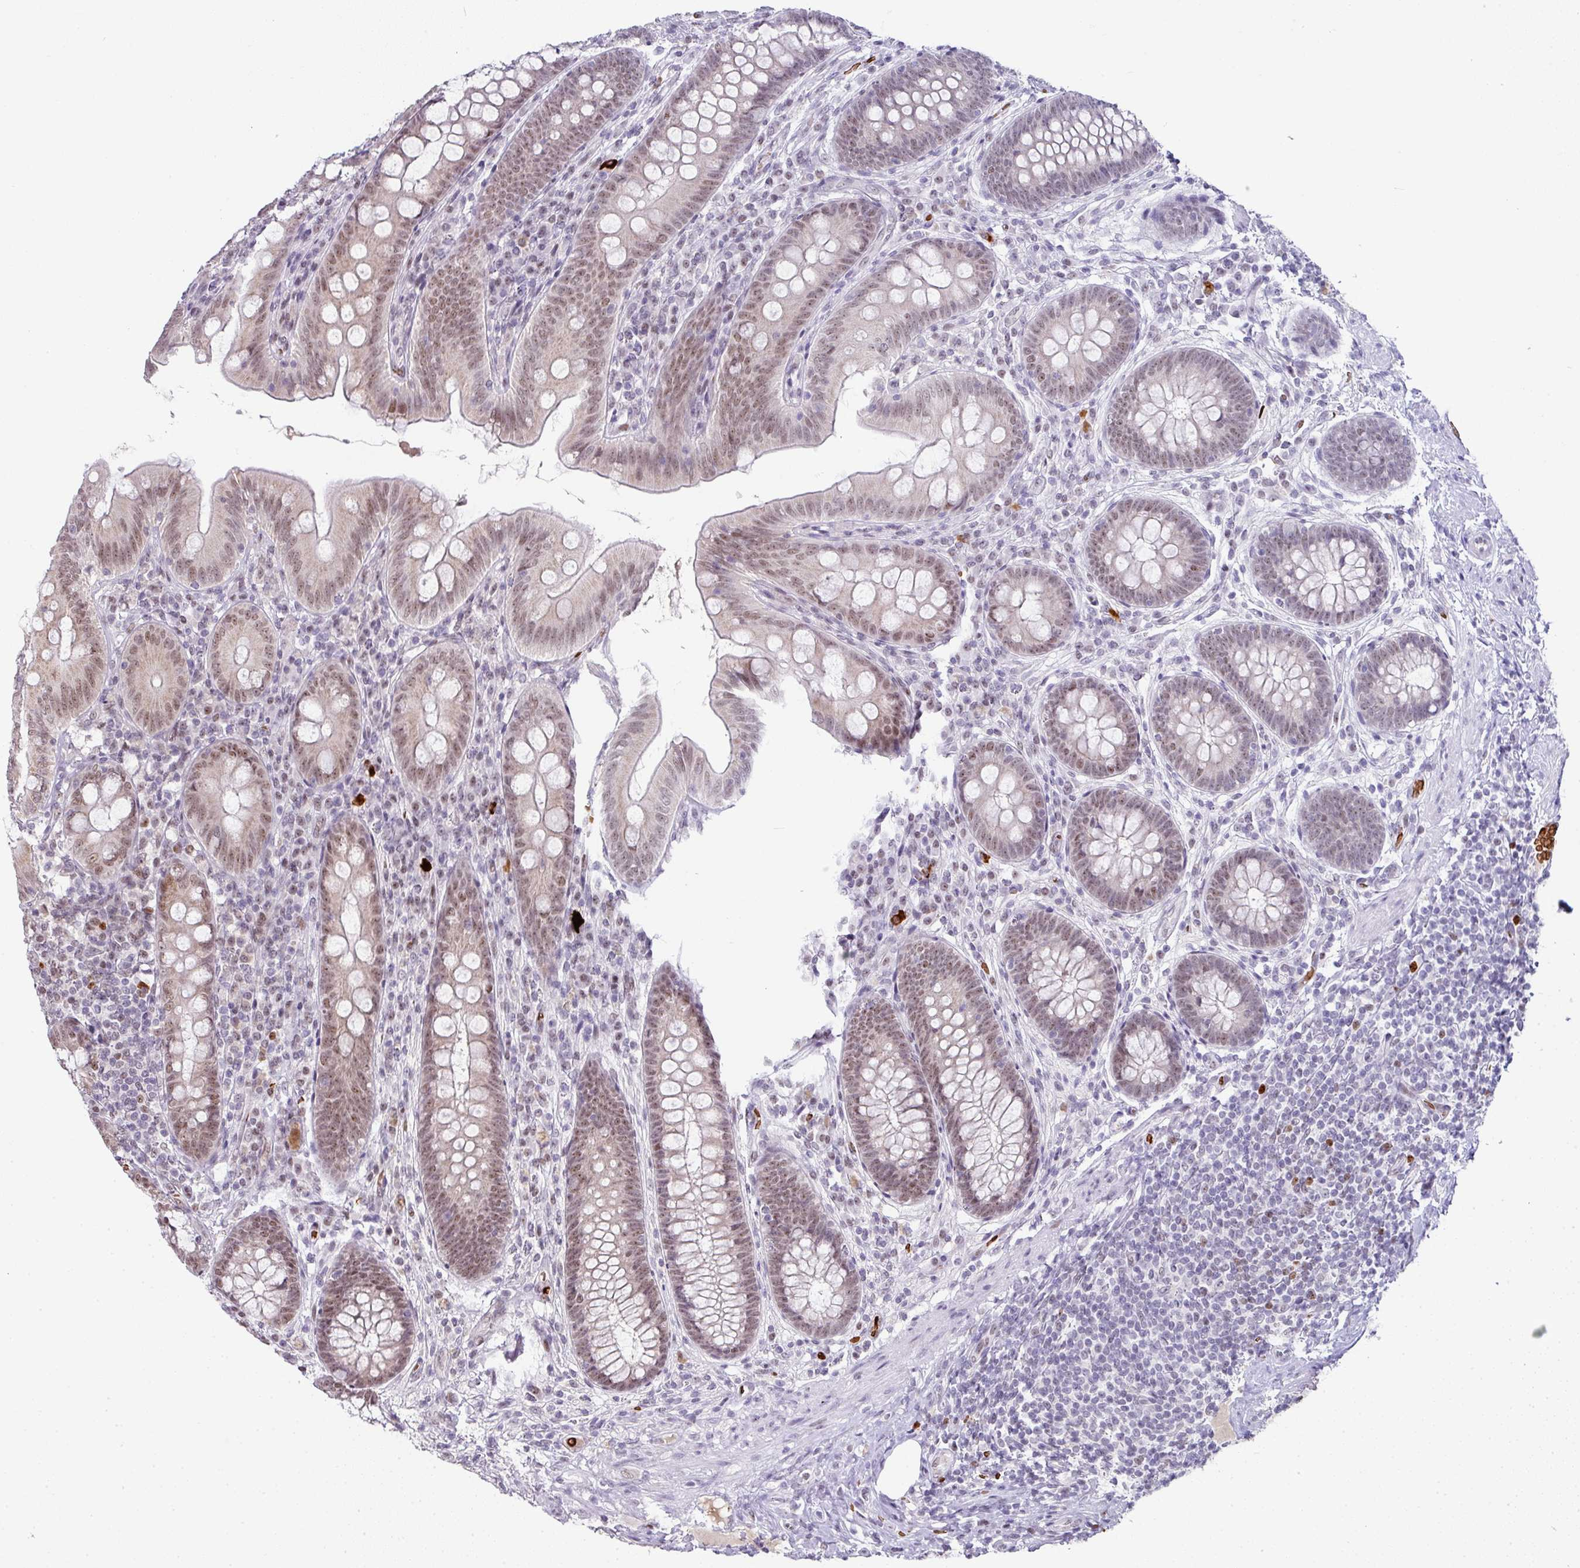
{"staining": {"intensity": "moderate", "quantity": "25%-75%", "location": "nuclear"}, "tissue": "appendix", "cell_type": "Glandular cells", "image_type": "normal", "snomed": [{"axis": "morphology", "description": "Normal tissue, NOS"}, {"axis": "topography", "description": "Appendix"}], "caption": "Moderate nuclear positivity is appreciated in about 25%-75% of glandular cells in unremarkable appendix. The staining was performed using DAB to visualize the protein expression in brown, while the nuclei were stained in blue with hematoxylin (Magnification: 20x).", "gene": "NEIL1", "patient": {"sex": "male", "age": 71}}